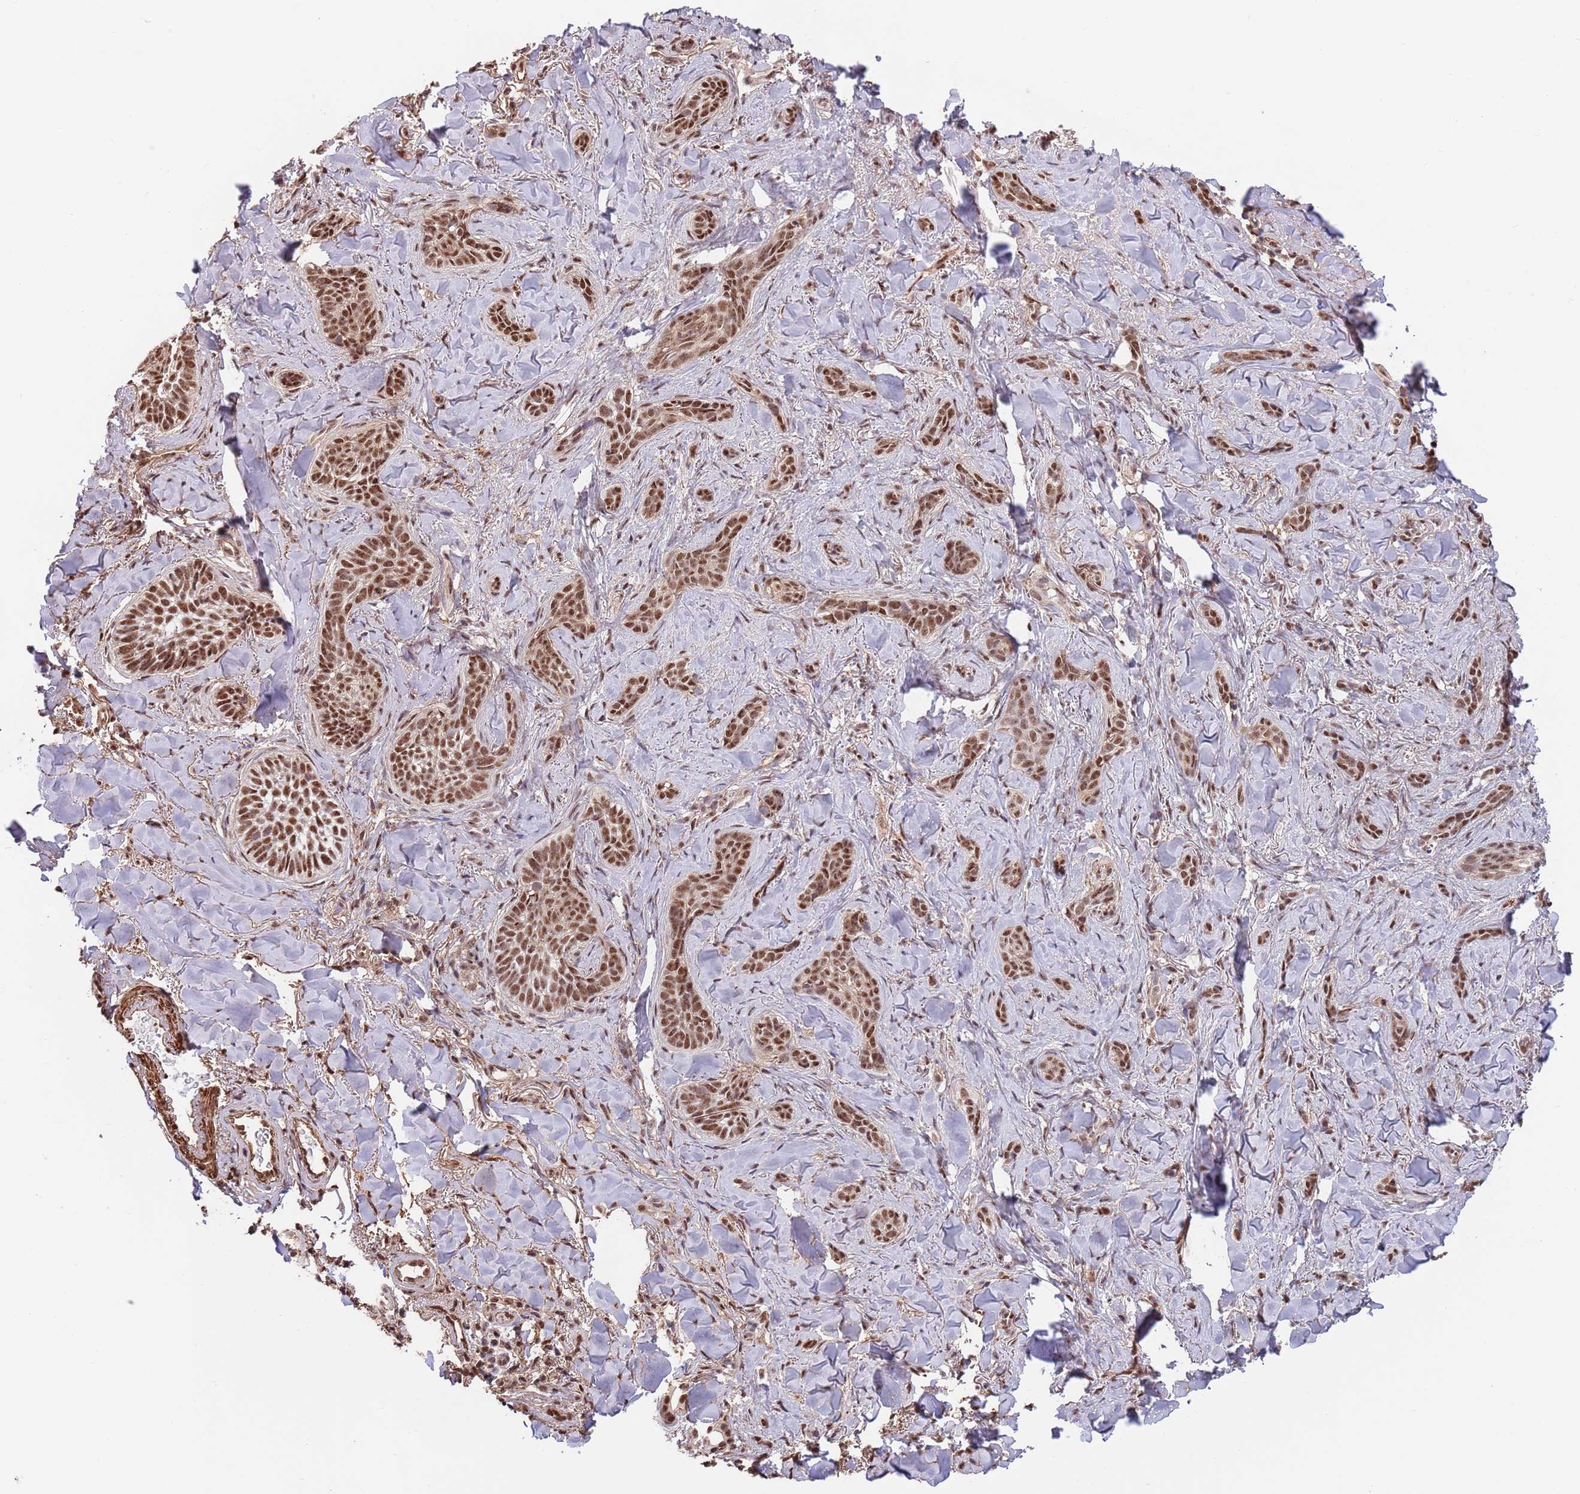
{"staining": {"intensity": "strong", "quantity": ">75%", "location": "nuclear"}, "tissue": "skin cancer", "cell_type": "Tumor cells", "image_type": "cancer", "snomed": [{"axis": "morphology", "description": "Basal cell carcinoma"}, {"axis": "topography", "description": "Skin"}], "caption": "Immunohistochemical staining of human skin cancer demonstrates high levels of strong nuclear staining in approximately >75% of tumor cells. (DAB (3,3'-diaminobenzidine) = brown stain, brightfield microscopy at high magnification).", "gene": "BPNT1", "patient": {"sex": "female", "age": 55}}